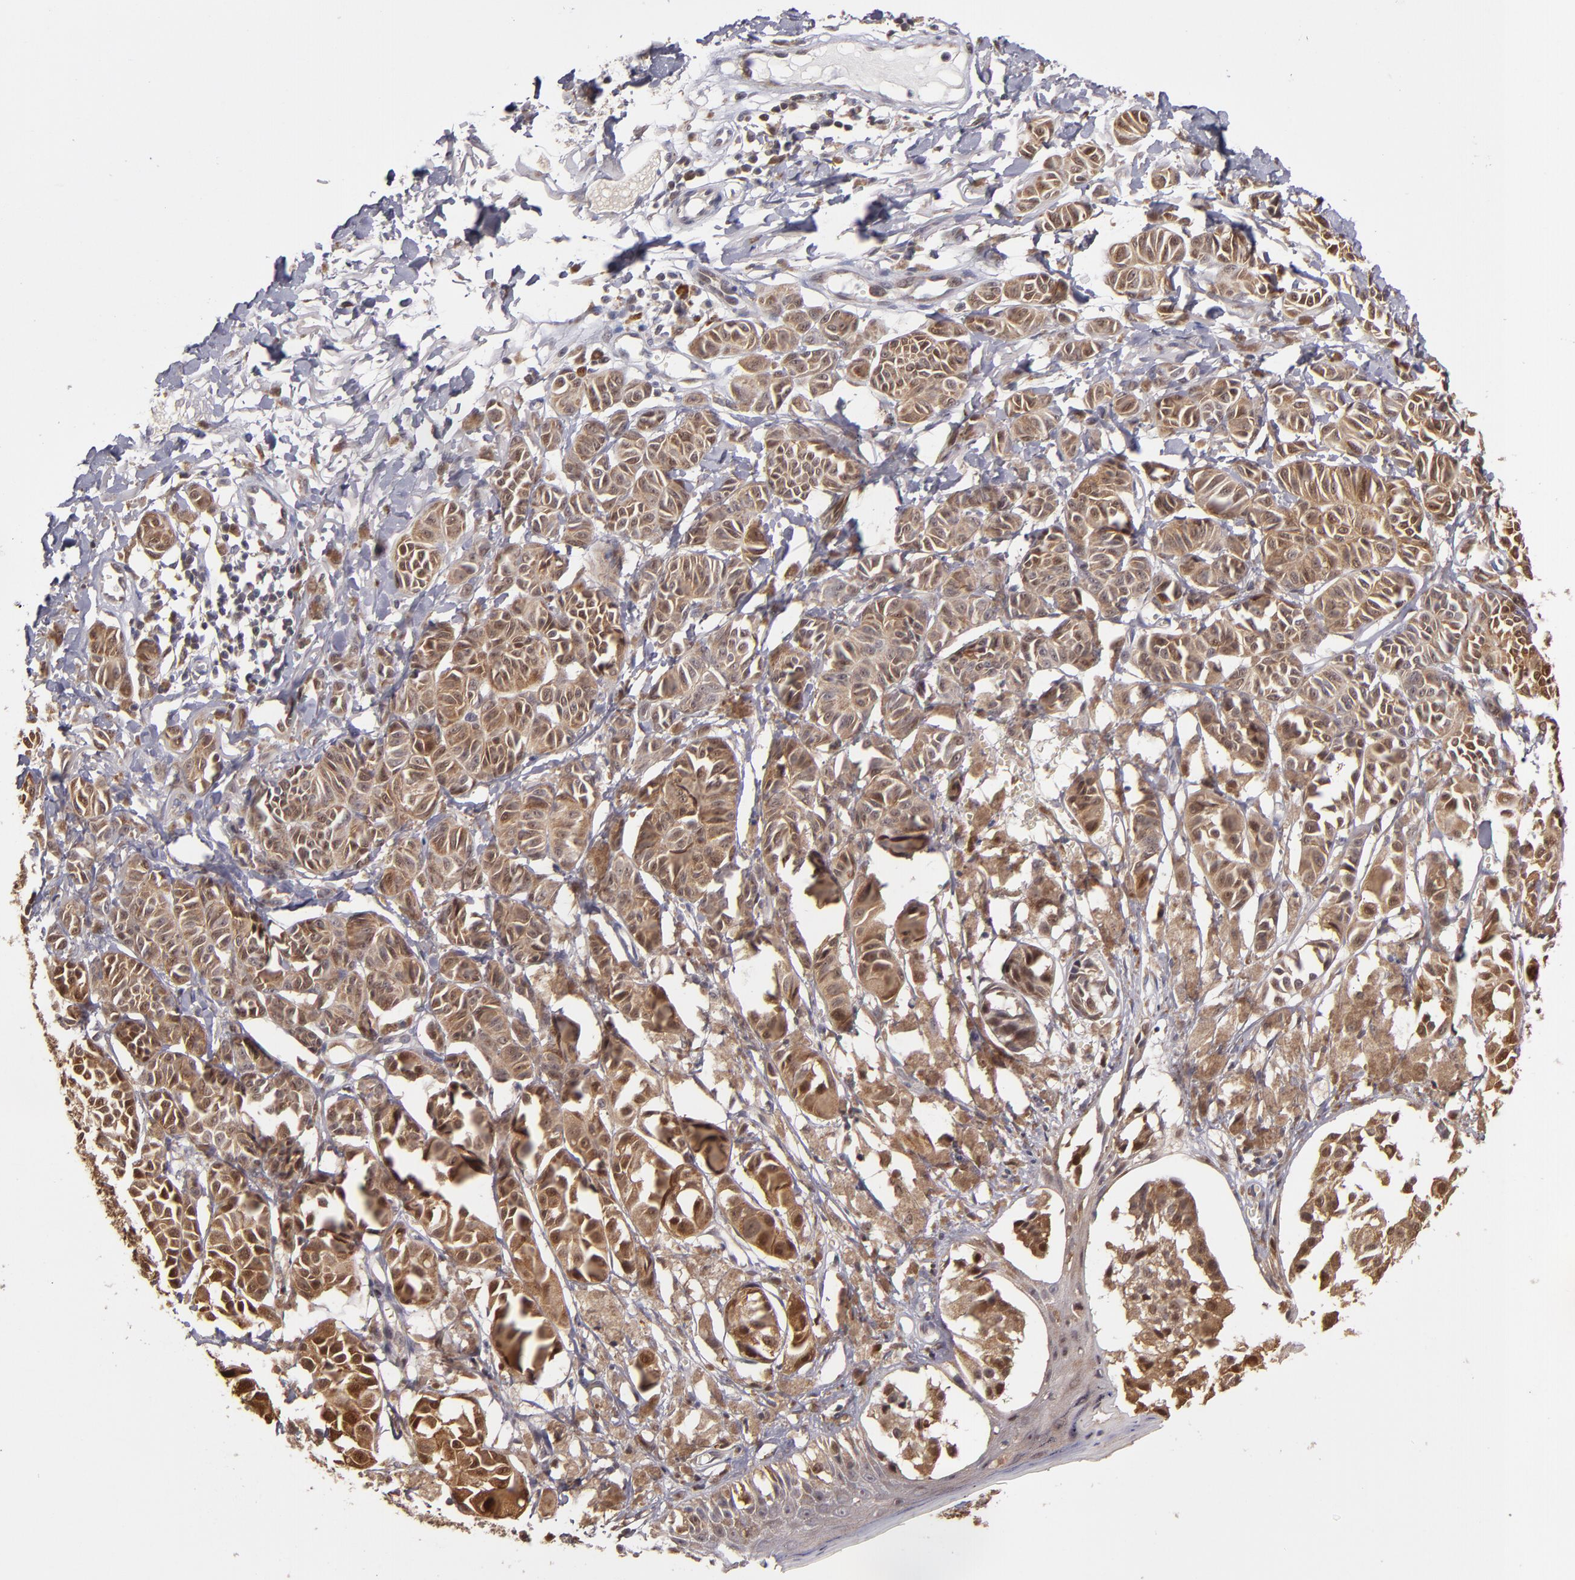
{"staining": {"intensity": "moderate", "quantity": ">75%", "location": "cytoplasmic/membranous,nuclear"}, "tissue": "melanoma", "cell_type": "Tumor cells", "image_type": "cancer", "snomed": [{"axis": "morphology", "description": "Malignant melanoma, NOS"}, {"axis": "topography", "description": "Skin"}], "caption": "This image reveals IHC staining of malignant melanoma, with medium moderate cytoplasmic/membranous and nuclear staining in about >75% of tumor cells.", "gene": "CASP1", "patient": {"sex": "male", "age": 76}}